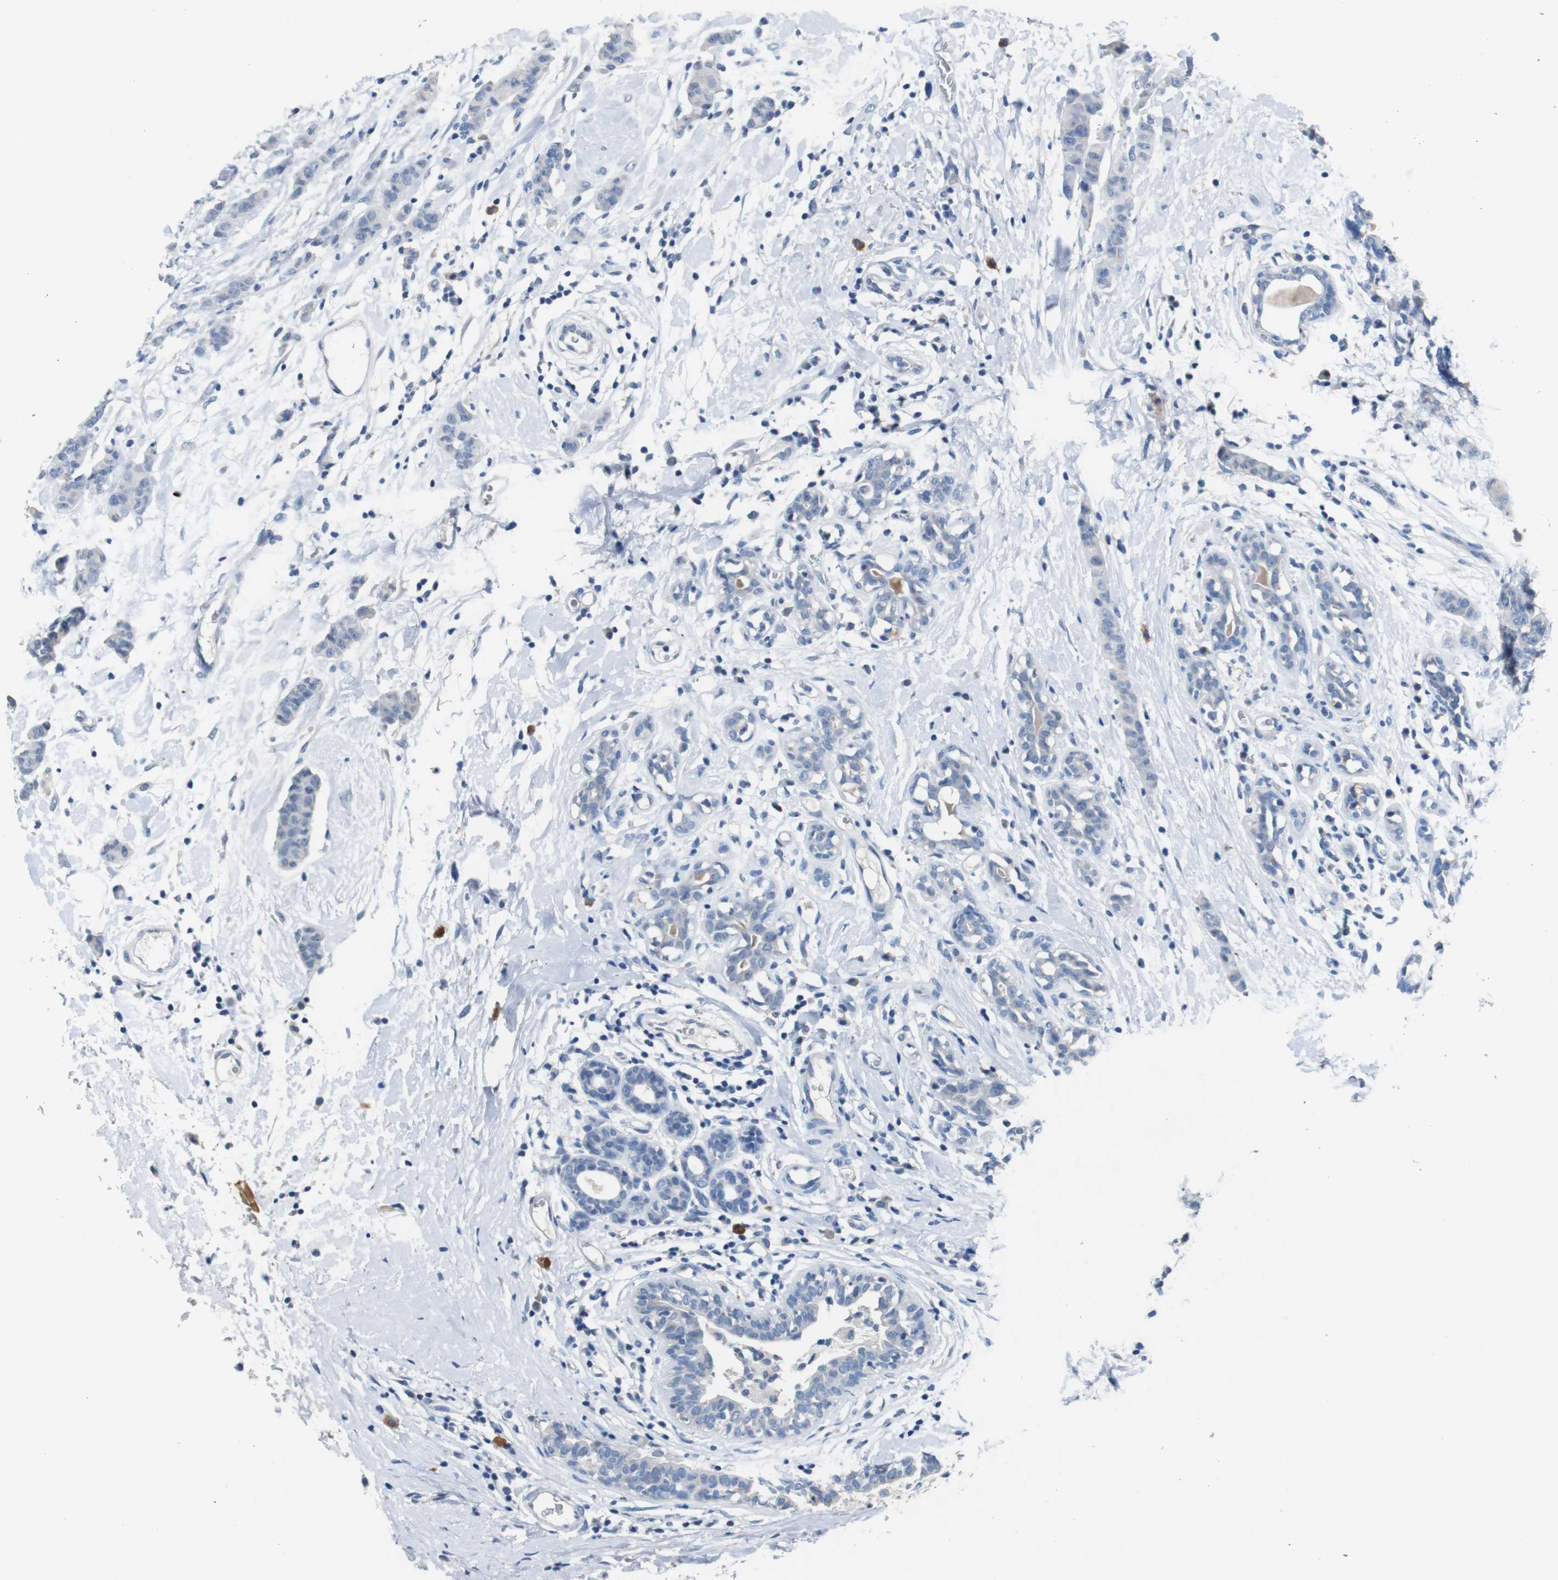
{"staining": {"intensity": "negative", "quantity": "none", "location": "none"}, "tissue": "breast cancer", "cell_type": "Tumor cells", "image_type": "cancer", "snomed": [{"axis": "morphology", "description": "Normal tissue, NOS"}, {"axis": "morphology", "description": "Duct carcinoma"}, {"axis": "topography", "description": "Breast"}], "caption": "Protein analysis of breast cancer demonstrates no significant expression in tumor cells. (DAB IHC with hematoxylin counter stain).", "gene": "SLC2A8", "patient": {"sex": "female", "age": 40}}